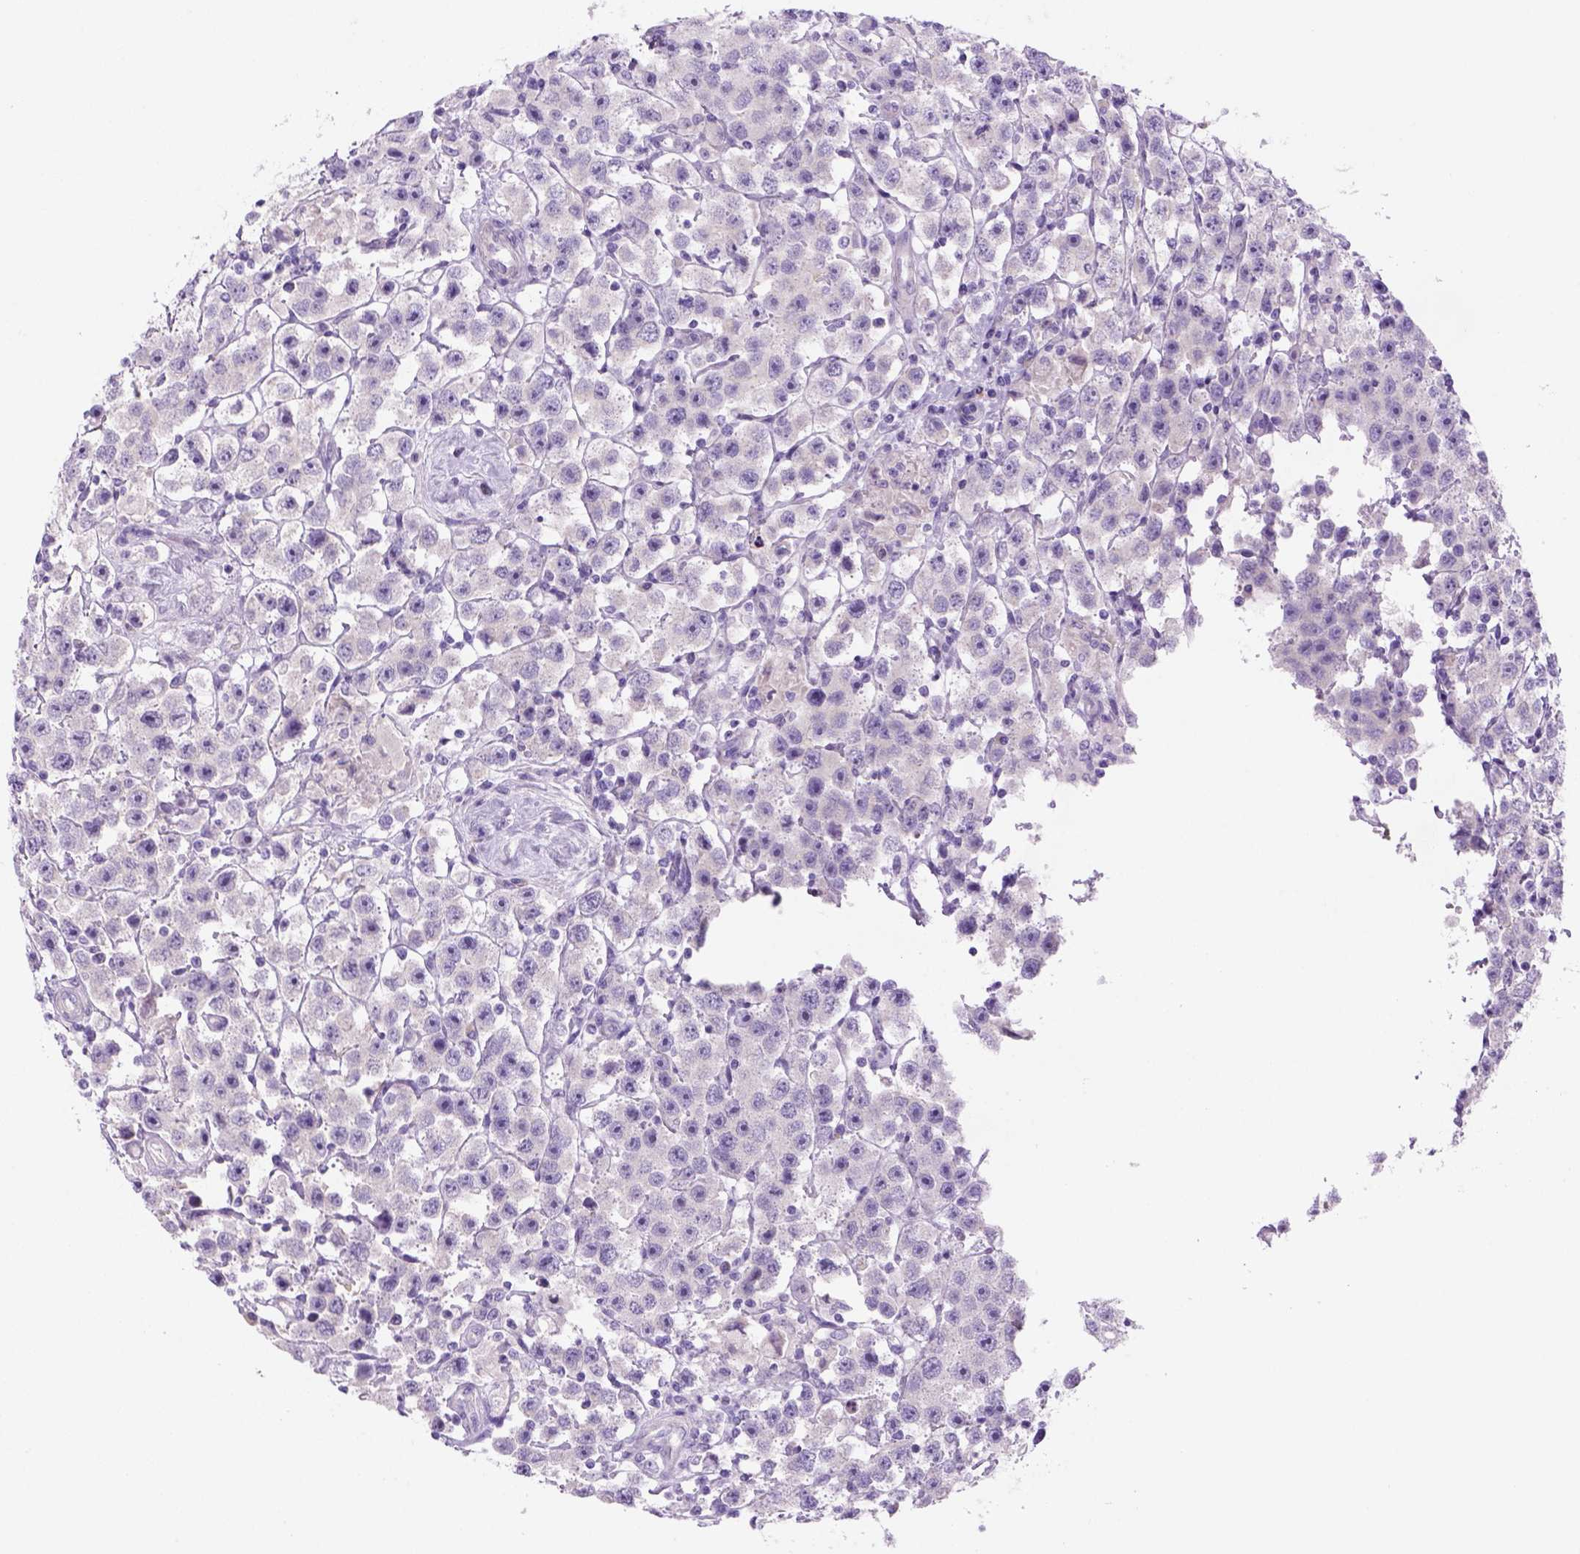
{"staining": {"intensity": "negative", "quantity": "none", "location": "none"}, "tissue": "testis cancer", "cell_type": "Tumor cells", "image_type": "cancer", "snomed": [{"axis": "morphology", "description": "Seminoma, NOS"}, {"axis": "topography", "description": "Testis"}], "caption": "Human testis cancer (seminoma) stained for a protein using immunohistochemistry (IHC) displays no positivity in tumor cells.", "gene": "DNAH11", "patient": {"sex": "male", "age": 45}}